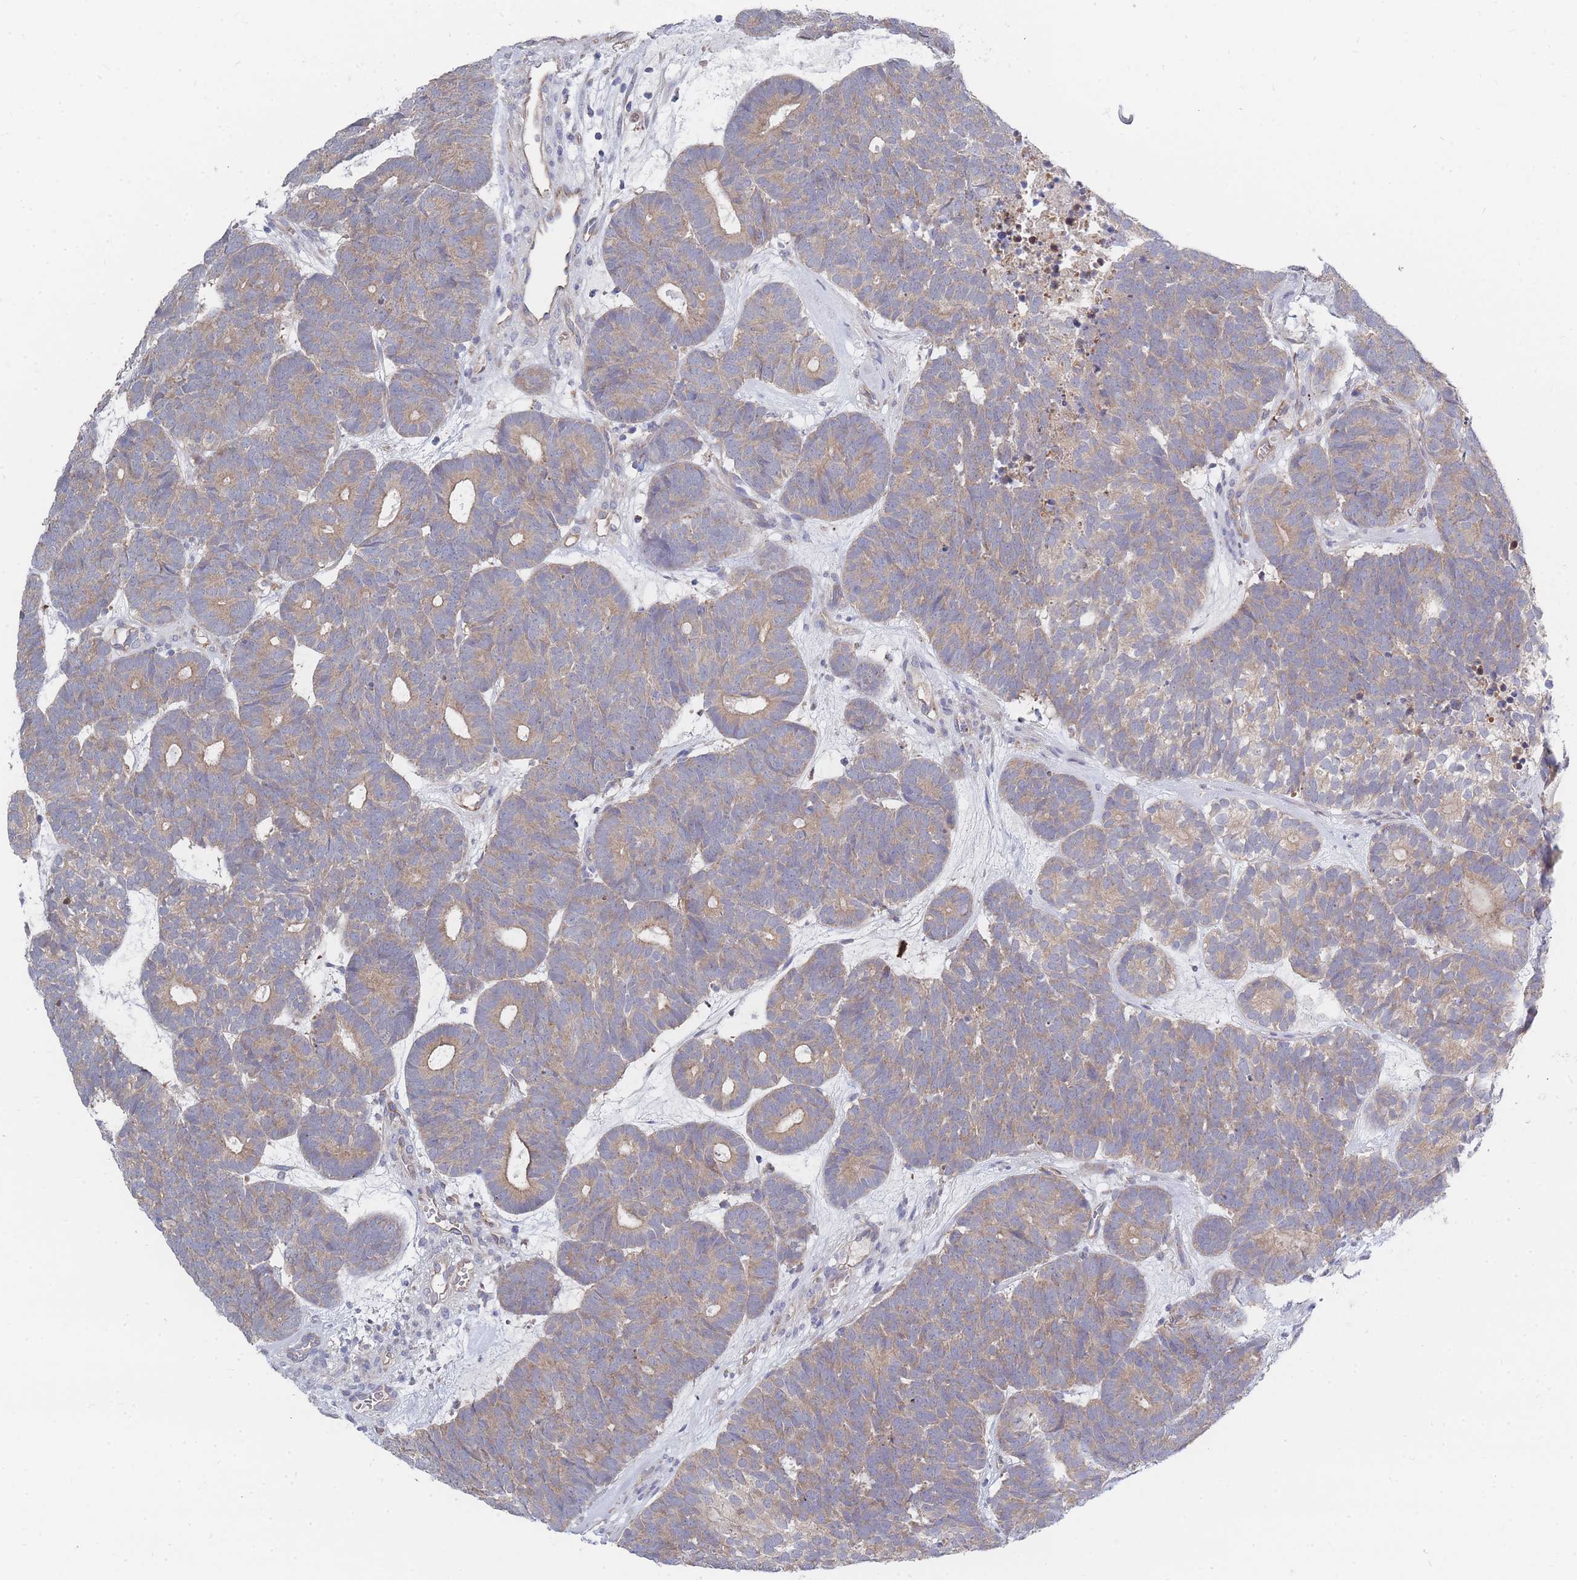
{"staining": {"intensity": "weak", "quantity": ">75%", "location": "cytoplasmic/membranous"}, "tissue": "head and neck cancer", "cell_type": "Tumor cells", "image_type": "cancer", "snomed": [{"axis": "morphology", "description": "Adenocarcinoma, NOS"}, {"axis": "topography", "description": "Head-Neck"}], "caption": "The micrograph shows immunohistochemical staining of head and neck cancer (adenocarcinoma). There is weak cytoplasmic/membranous positivity is appreciated in about >75% of tumor cells. (Brightfield microscopy of DAB IHC at high magnification).", "gene": "NUB1", "patient": {"sex": "female", "age": 81}}